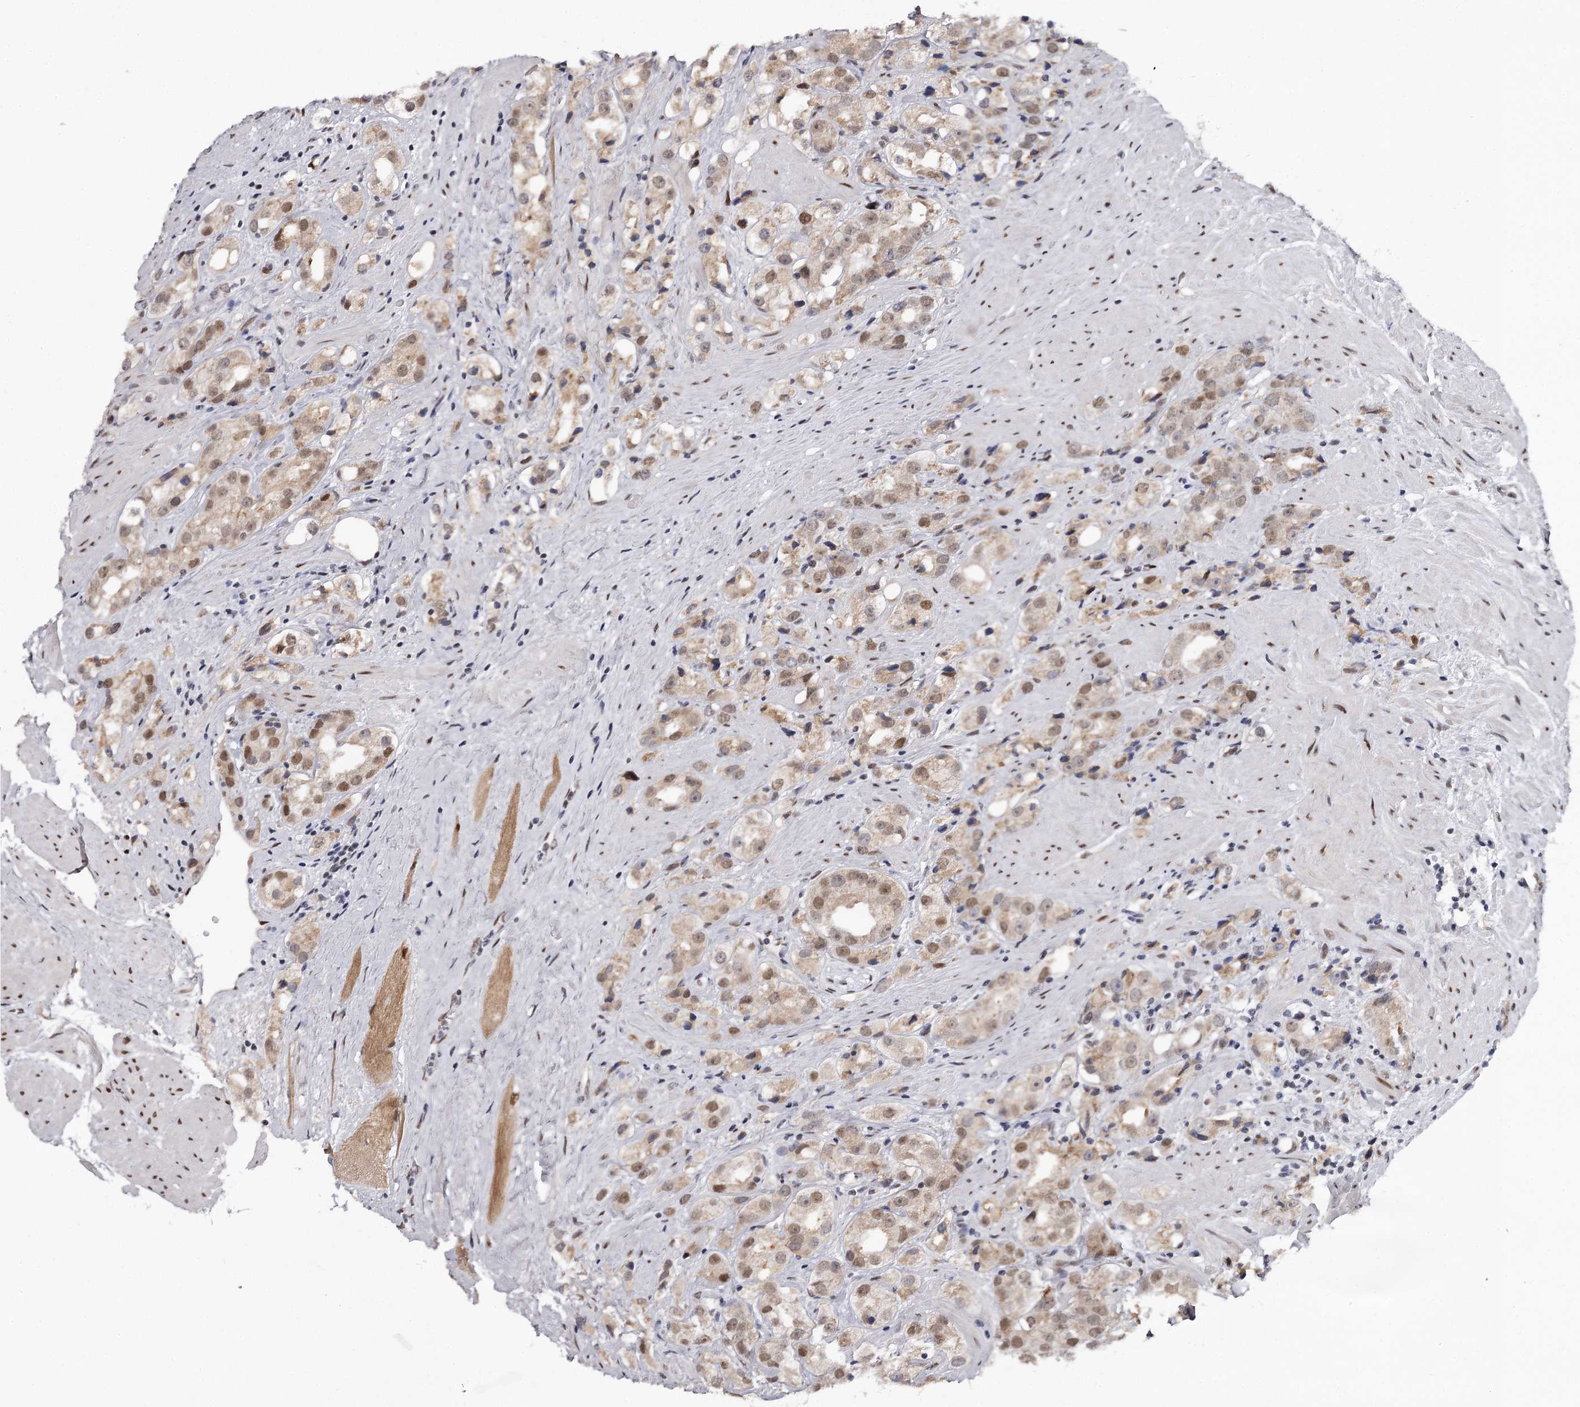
{"staining": {"intensity": "moderate", "quantity": ">75%", "location": "nuclear"}, "tissue": "prostate cancer", "cell_type": "Tumor cells", "image_type": "cancer", "snomed": [{"axis": "morphology", "description": "Adenocarcinoma, NOS"}, {"axis": "topography", "description": "Prostate"}], "caption": "Immunohistochemistry histopathology image of human prostate cancer stained for a protein (brown), which displays medium levels of moderate nuclear staining in about >75% of tumor cells.", "gene": "TTC33", "patient": {"sex": "male", "age": 79}}